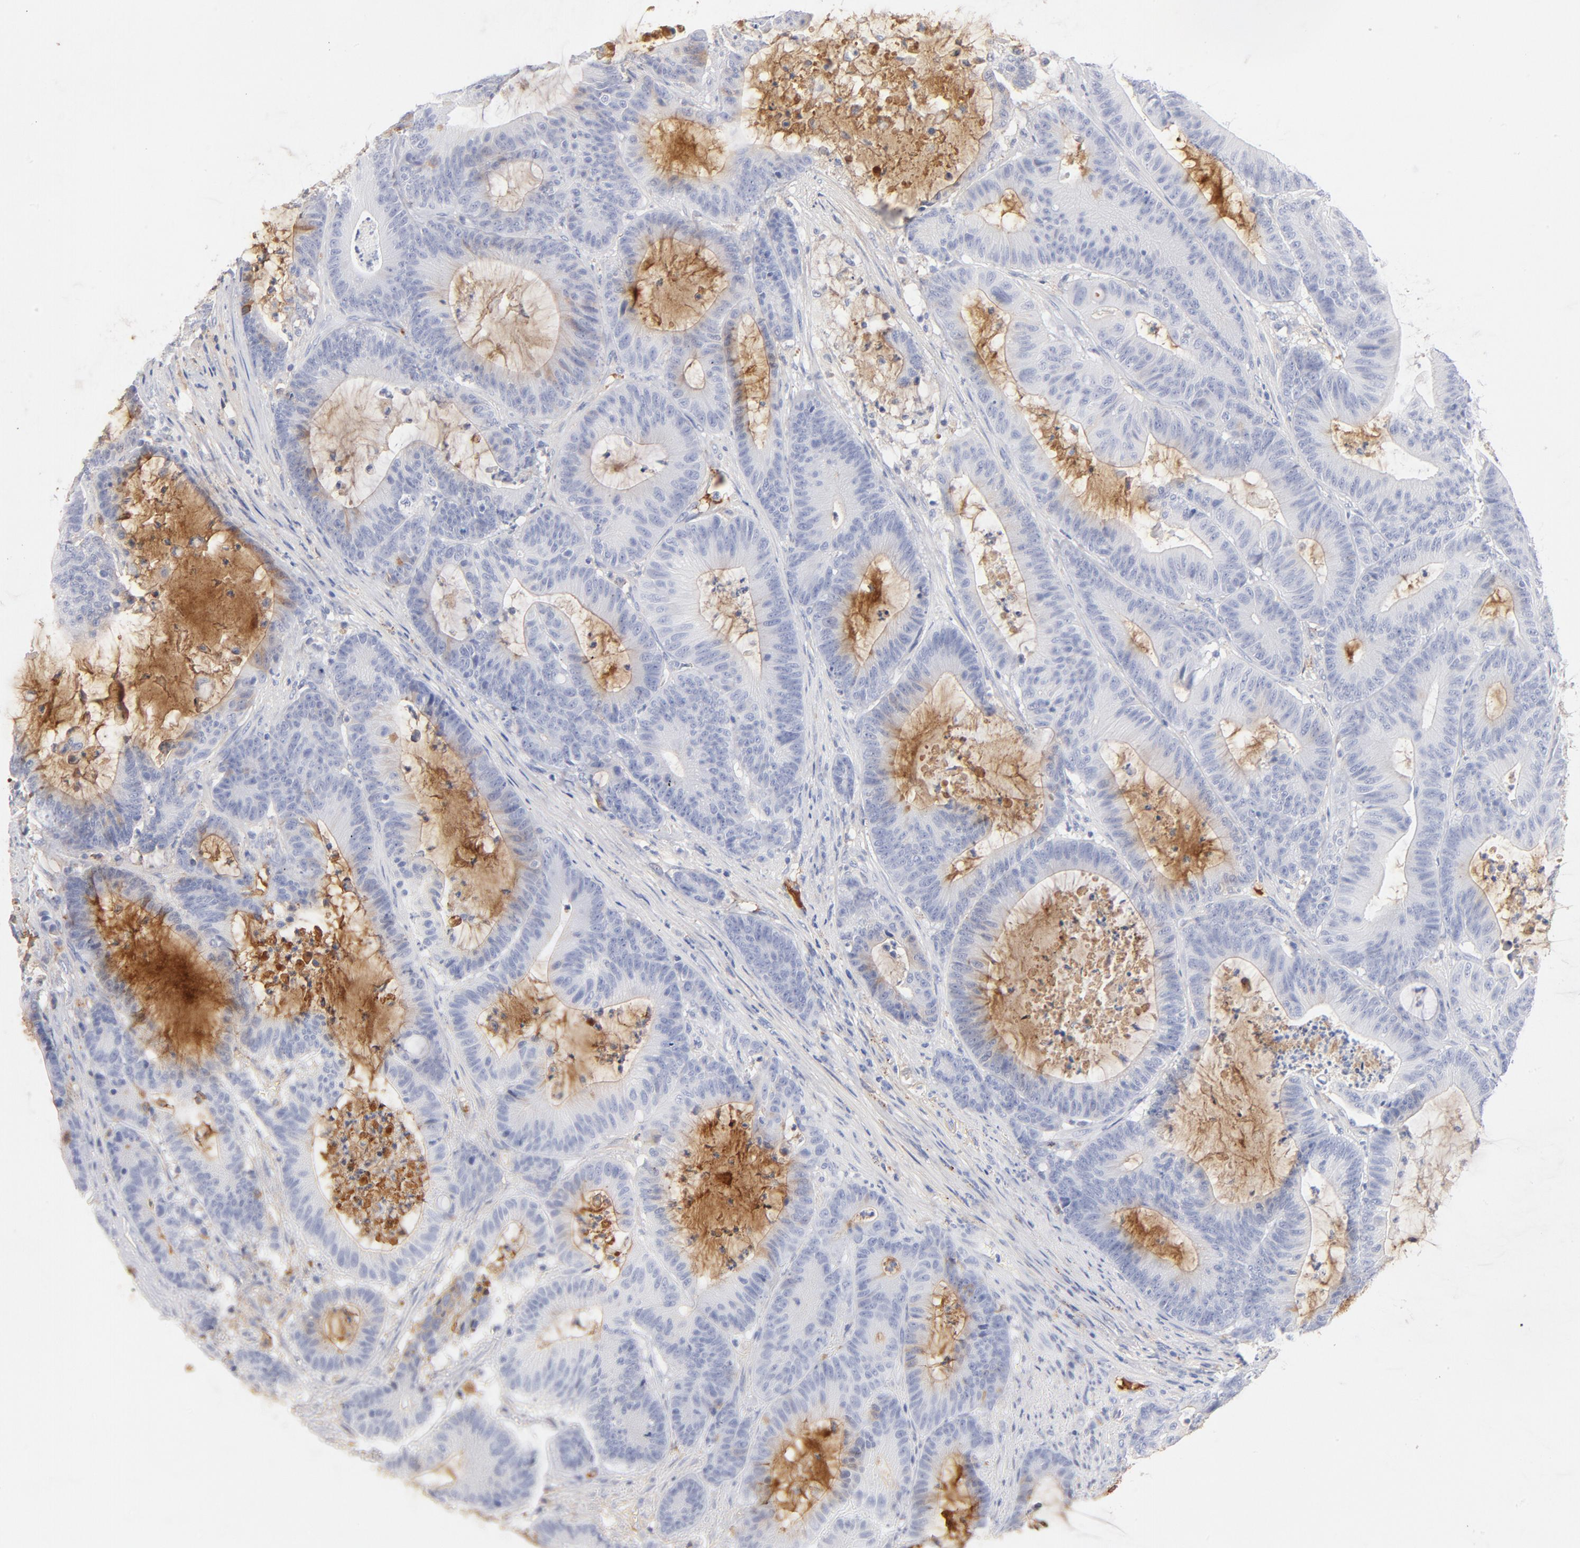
{"staining": {"intensity": "negative", "quantity": "none", "location": "none"}, "tissue": "colorectal cancer", "cell_type": "Tumor cells", "image_type": "cancer", "snomed": [{"axis": "morphology", "description": "Adenocarcinoma, NOS"}, {"axis": "topography", "description": "Colon"}], "caption": "Immunohistochemical staining of human colorectal cancer demonstrates no significant staining in tumor cells.", "gene": "C3", "patient": {"sex": "female", "age": 84}}